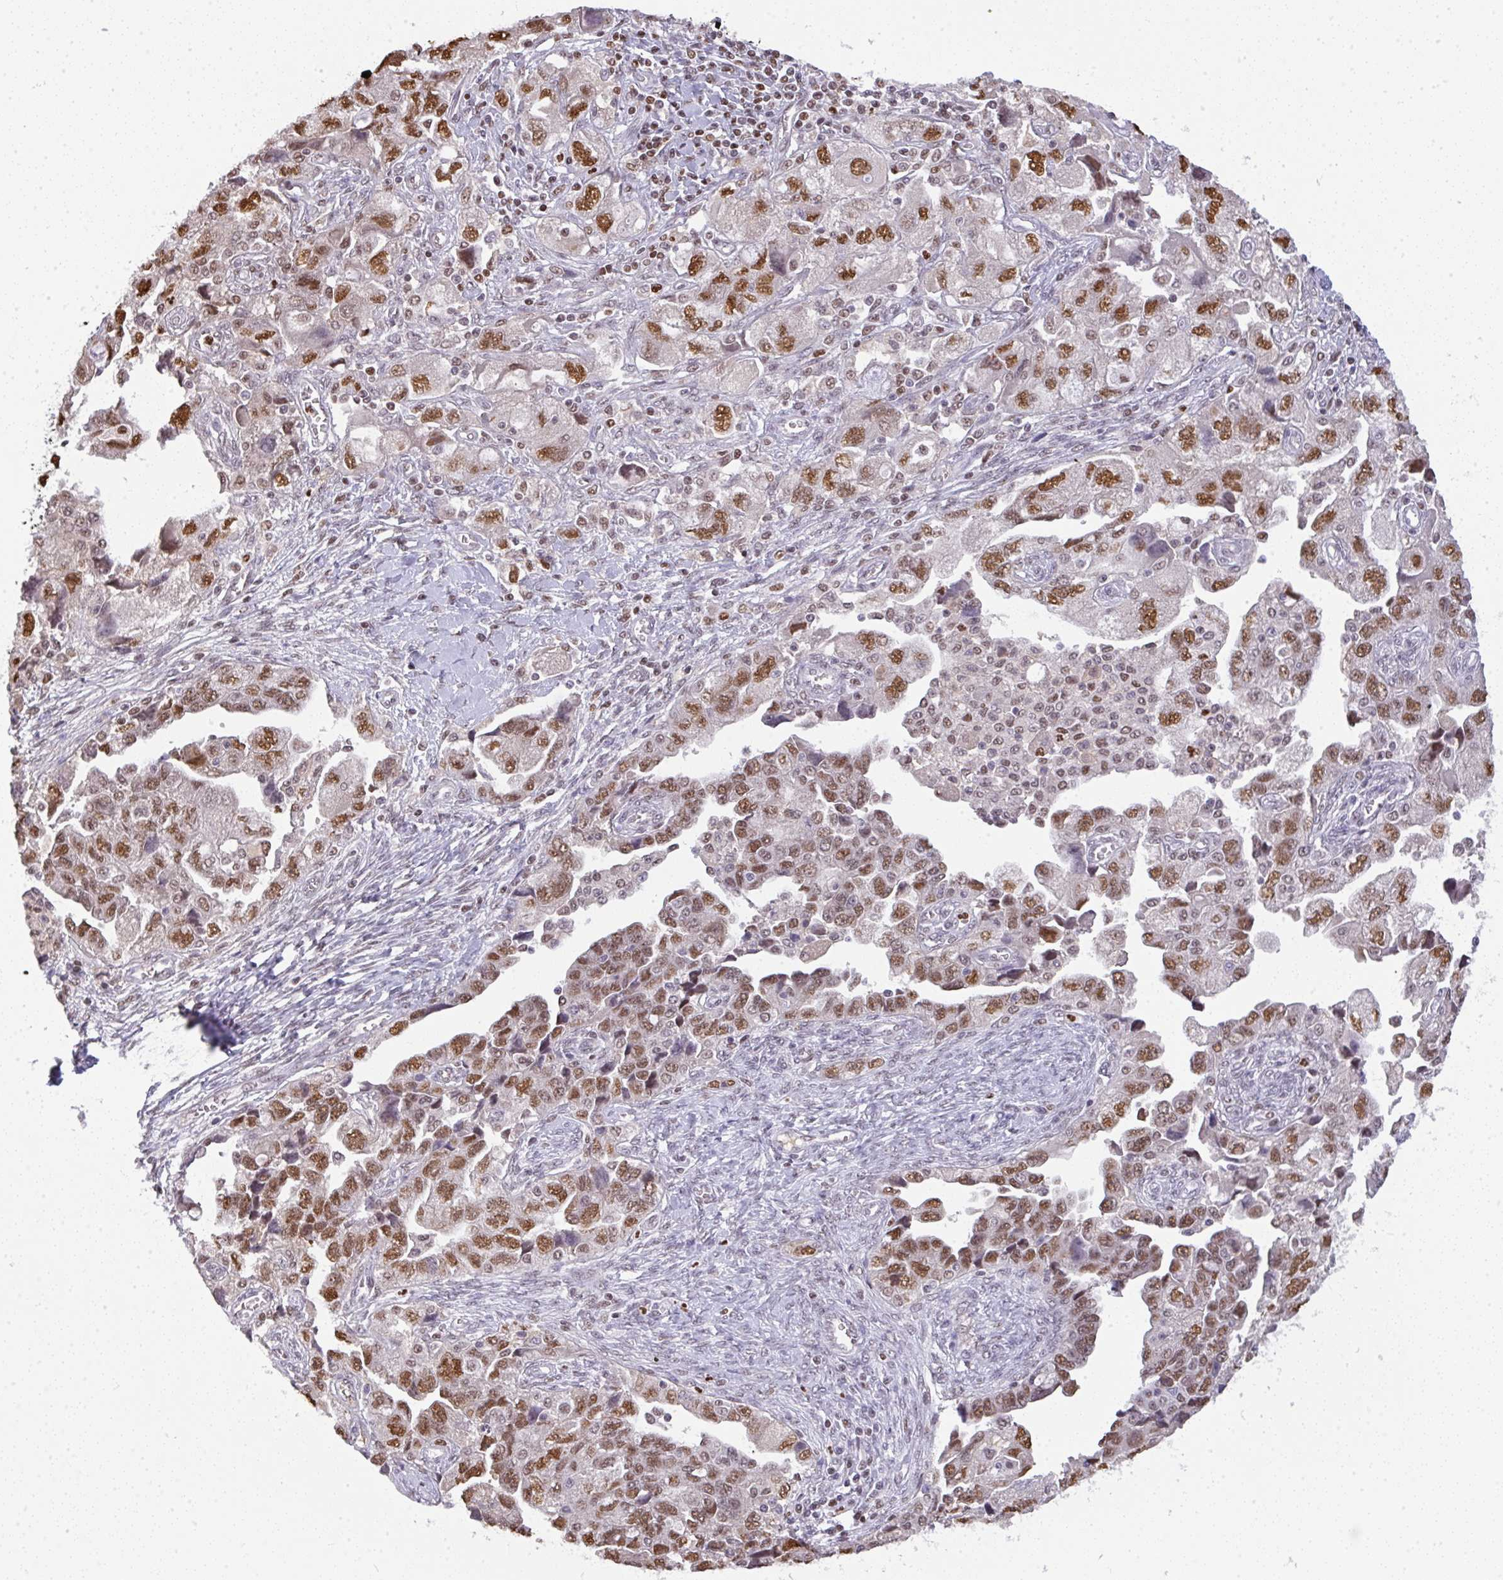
{"staining": {"intensity": "moderate", "quantity": ">75%", "location": "nuclear"}, "tissue": "ovarian cancer", "cell_type": "Tumor cells", "image_type": "cancer", "snomed": [{"axis": "morphology", "description": "Carcinoma, NOS"}, {"axis": "morphology", "description": "Cystadenocarcinoma, serous, NOS"}, {"axis": "topography", "description": "Ovary"}], "caption": "The photomicrograph reveals immunohistochemical staining of ovarian serous cystadenocarcinoma. There is moderate nuclear staining is present in approximately >75% of tumor cells.", "gene": "BBX", "patient": {"sex": "female", "age": 69}}